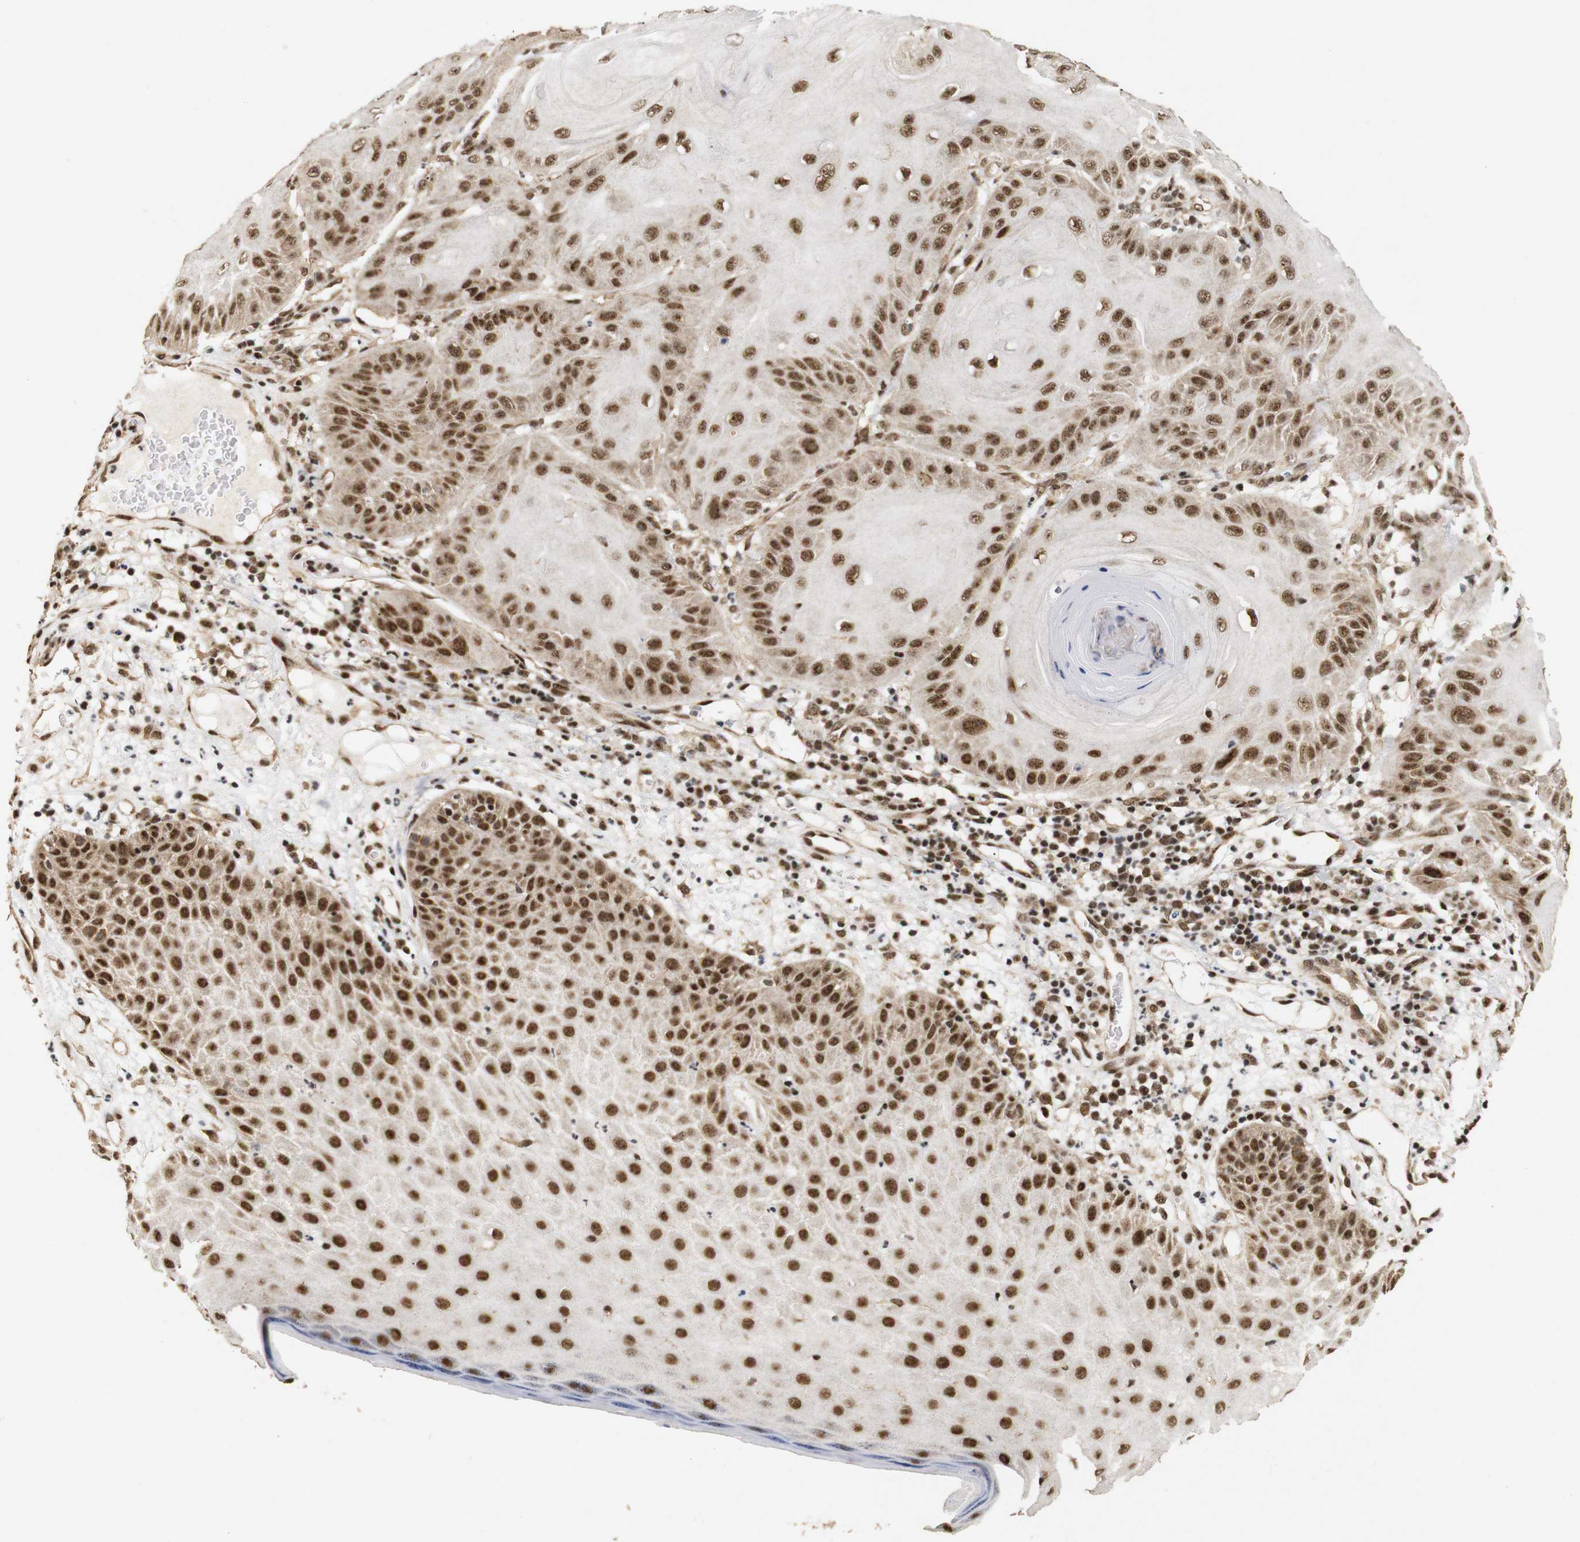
{"staining": {"intensity": "moderate", "quantity": ">75%", "location": "nuclear"}, "tissue": "skin cancer", "cell_type": "Tumor cells", "image_type": "cancer", "snomed": [{"axis": "morphology", "description": "Squamous cell carcinoma, NOS"}, {"axis": "topography", "description": "Skin"}], "caption": "Tumor cells show medium levels of moderate nuclear positivity in about >75% of cells in human skin cancer. (brown staining indicates protein expression, while blue staining denotes nuclei).", "gene": "PYM1", "patient": {"sex": "female", "age": 78}}